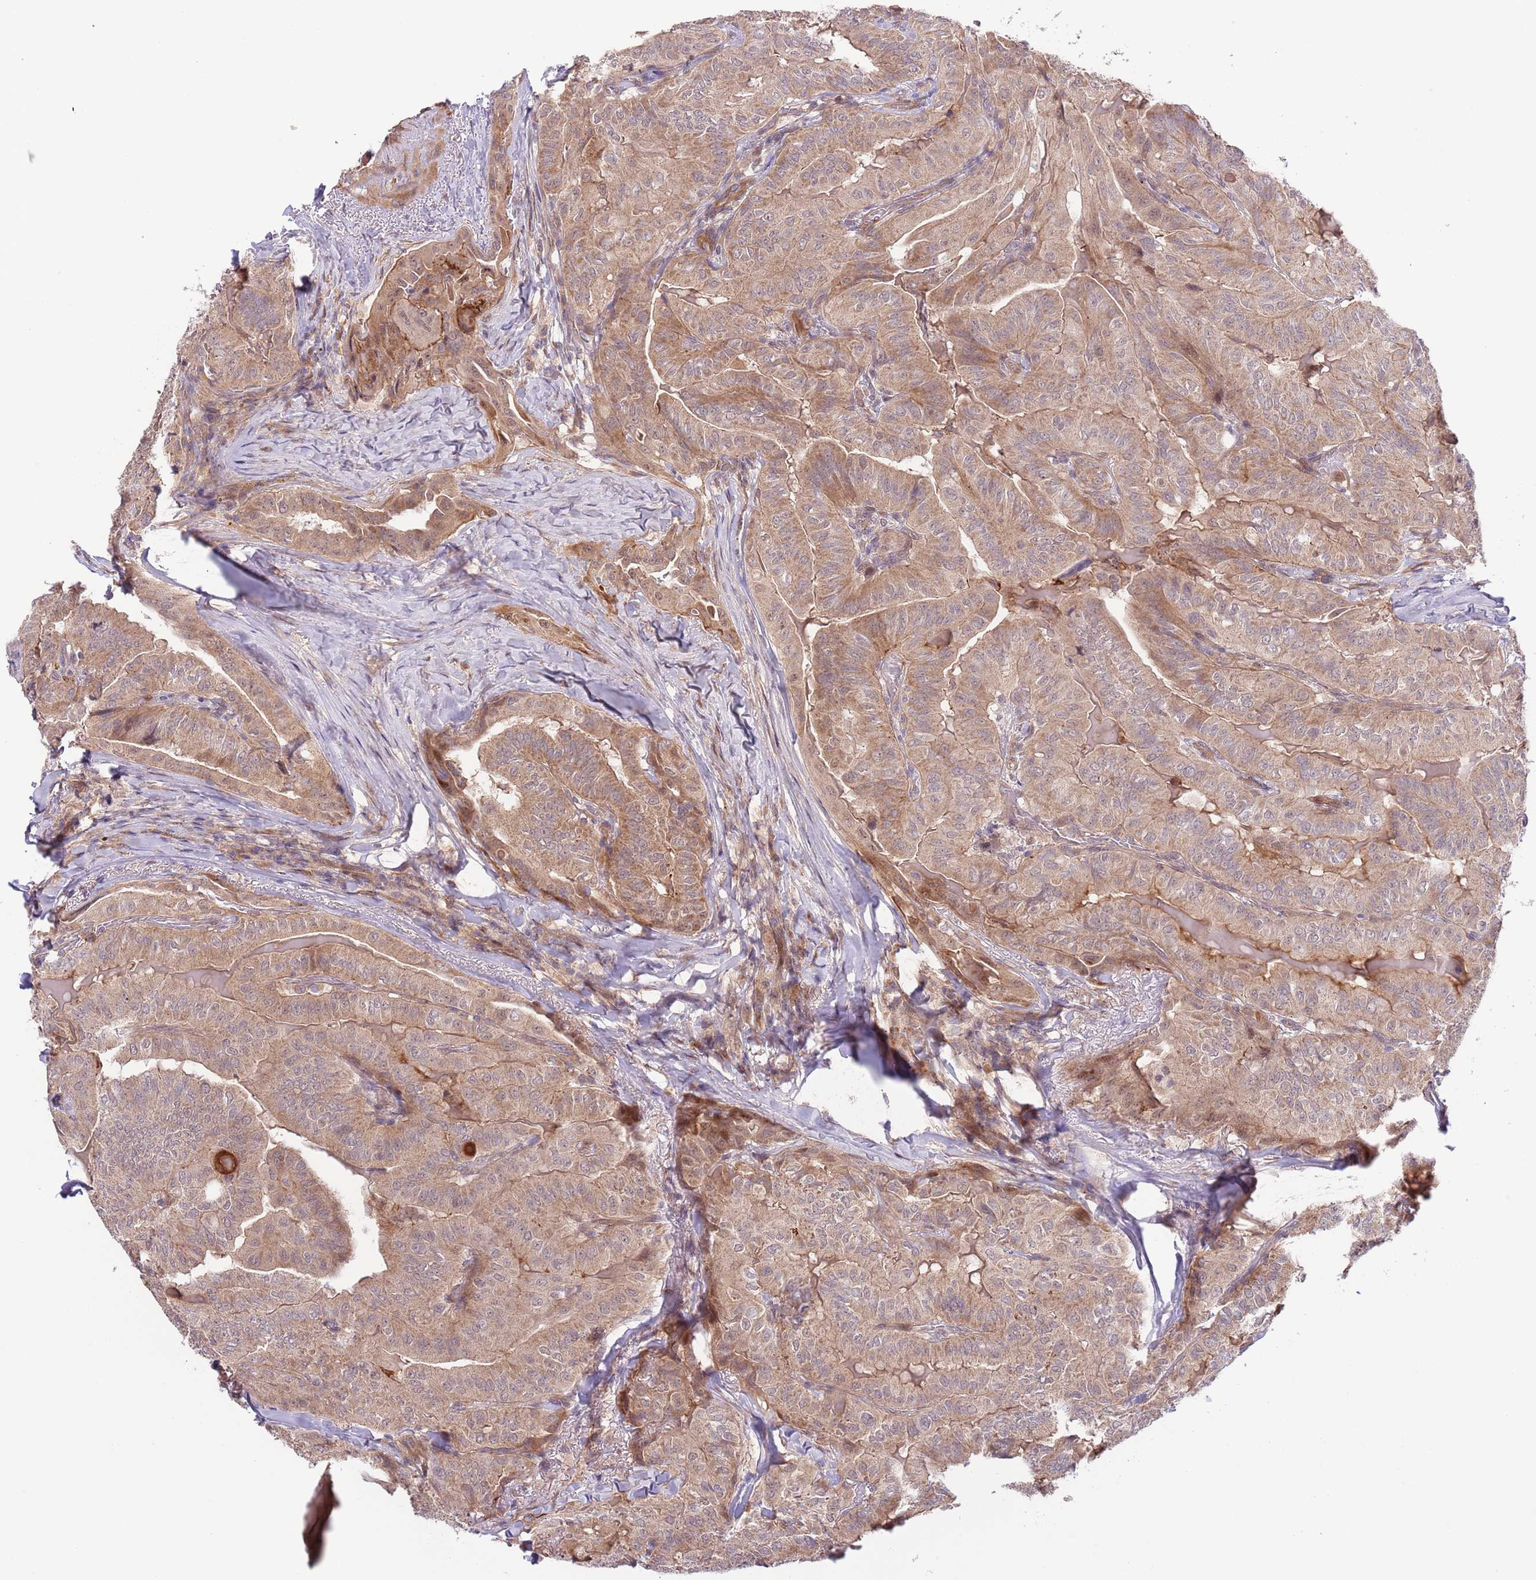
{"staining": {"intensity": "moderate", "quantity": "<25%", "location": "cytoplasmic/membranous"}, "tissue": "thyroid cancer", "cell_type": "Tumor cells", "image_type": "cancer", "snomed": [{"axis": "morphology", "description": "Papillary adenocarcinoma, NOS"}, {"axis": "topography", "description": "Thyroid gland"}], "caption": "Human thyroid cancer (papillary adenocarcinoma) stained with a protein marker reveals moderate staining in tumor cells.", "gene": "PRR16", "patient": {"sex": "female", "age": 68}}